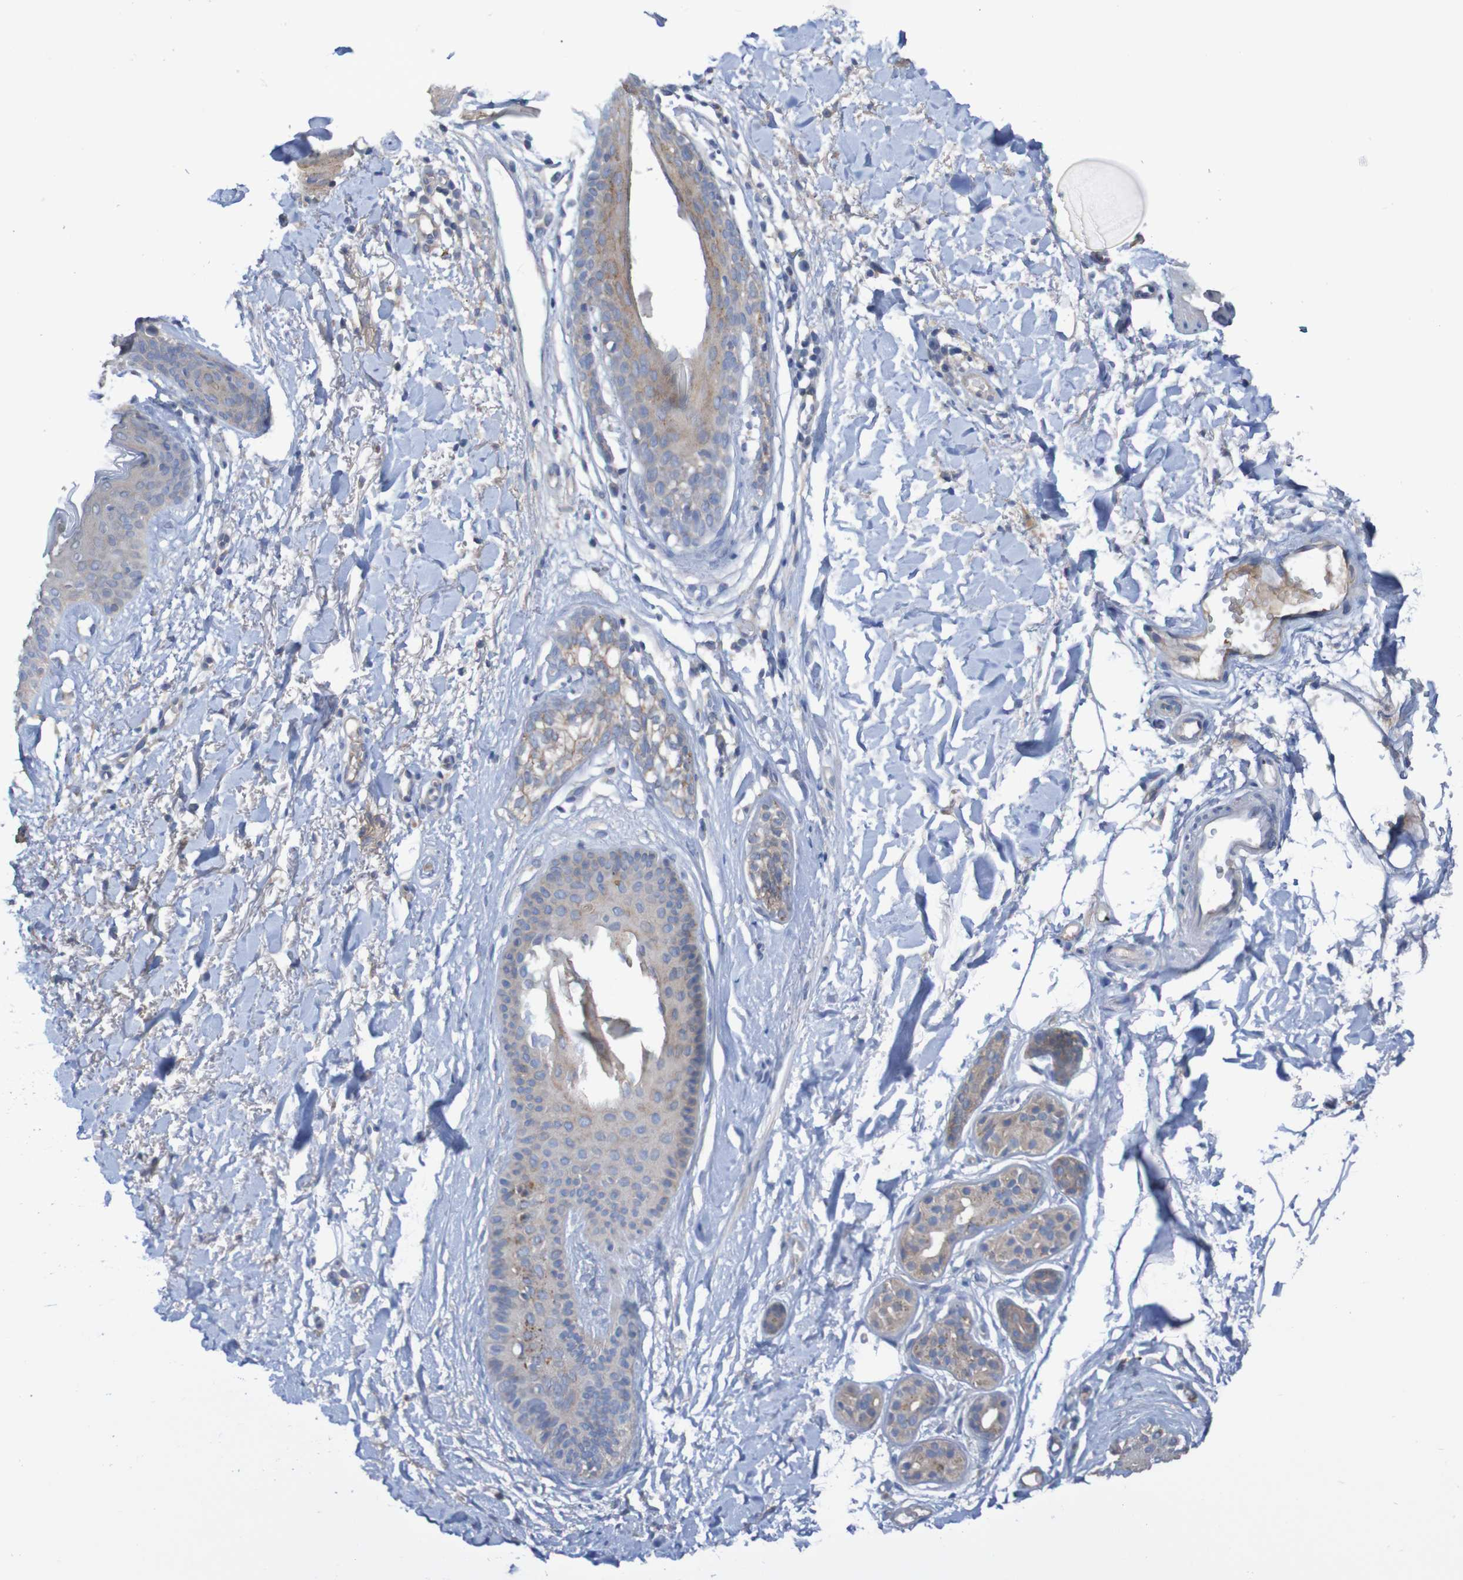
{"staining": {"intensity": "weak", "quantity": "<25%", "location": "cytoplasmic/membranous"}, "tissue": "skin cancer", "cell_type": "Tumor cells", "image_type": "cancer", "snomed": [{"axis": "morphology", "description": "Normal tissue, NOS"}, {"axis": "morphology", "description": "Basal cell carcinoma"}, {"axis": "topography", "description": "Skin"}], "caption": "Immunohistochemistry photomicrograph of human skin basal cell carcinoma stained for a protein (brown), which displays no staining in tumor cells.", "gene": "PHYH", "patient": {"sex": "female", "age": 70}}